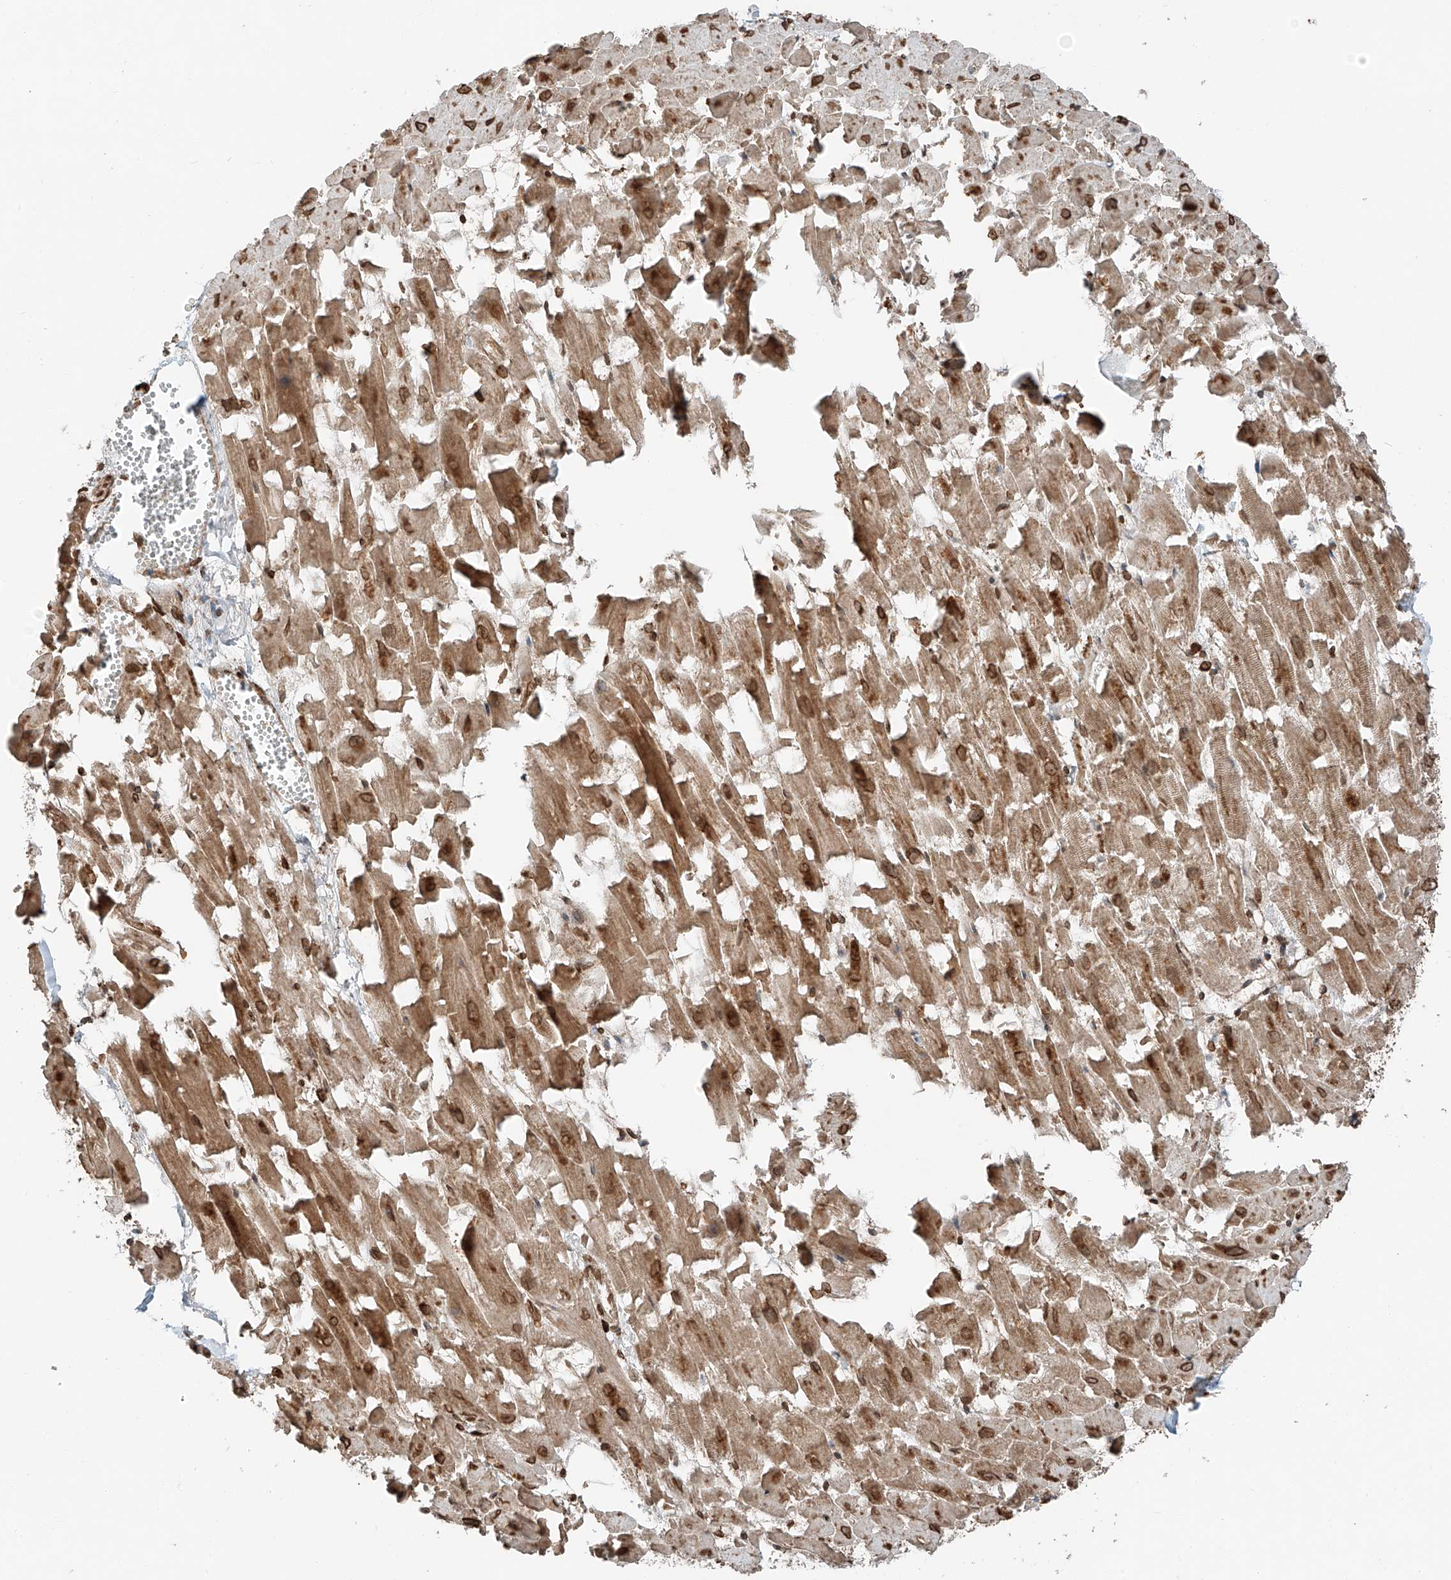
{"staining": {"intensity": "moderate", "quantity": ">75%", "location": "cytoplasmic/membranous,nuclear"}, "tissue": "heart muscle", "cell_type": "Cardiomyocytes", "image_type": "normal", "snomed": [{"axis": "morphology", "description": "Normal tissue, NOS"}, {"axis": "topography", "description": "Heart"}], "caption": "DAB immunohistochemical staining of benign human heart muscle reveals moderate cytoplasmic/membranous,nuclear protein positivity in approximately >75% of cardiomyocytes. (Brightfield microscopy of DAB IHC at high magnification).", "gene": "CEP162", "patient": {"sex": "female", "age": 64}}